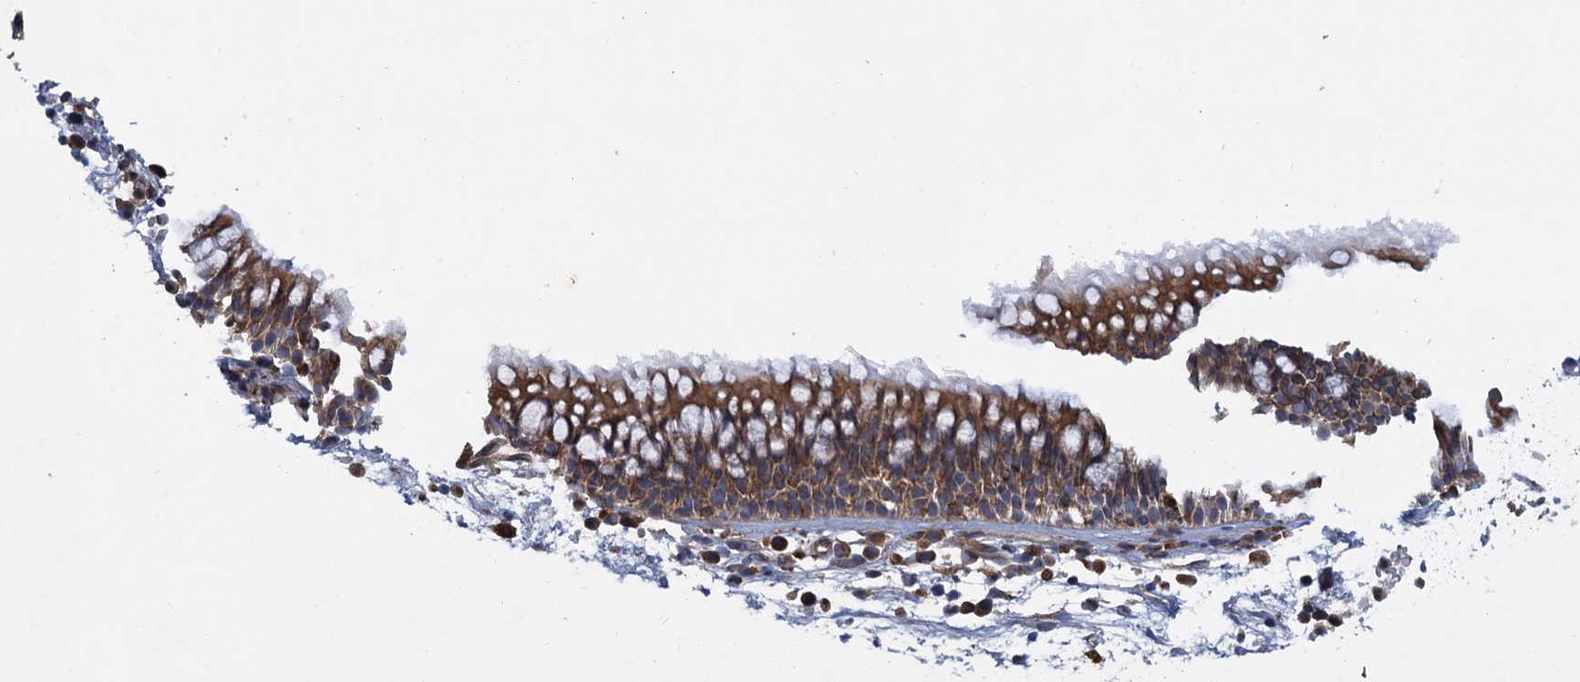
{"staining": {"intensity": "strong", "quantity": ">75%", "location": "cytoplasmic/membranous"}, "tissue": "nasopharynx", "cell_type": "Respiratory epithelial cells", "image_type": "normal", "snomed": [{"axis": "morphology", "description": "Normal tissue, NOS"}, {"axis": "morphology", "description": "Inflammation, NOS"}, {"axis": "morphology", "description": "Malignant melanoma, Metastatic site"}, {"axis": "topography", "description": "Nasopharynx"}], "caption": "Brown immunohistochemical staining in normal human nasopharynx exhibits strong cytoplasmic/membranous expression in about >75% of respiratory epithelial cells. (brown staining indicates protein expression, while blue staining denotes nuclei).", "gene": "ARMC5", "patient": {"sex": "male", "age": 70}}